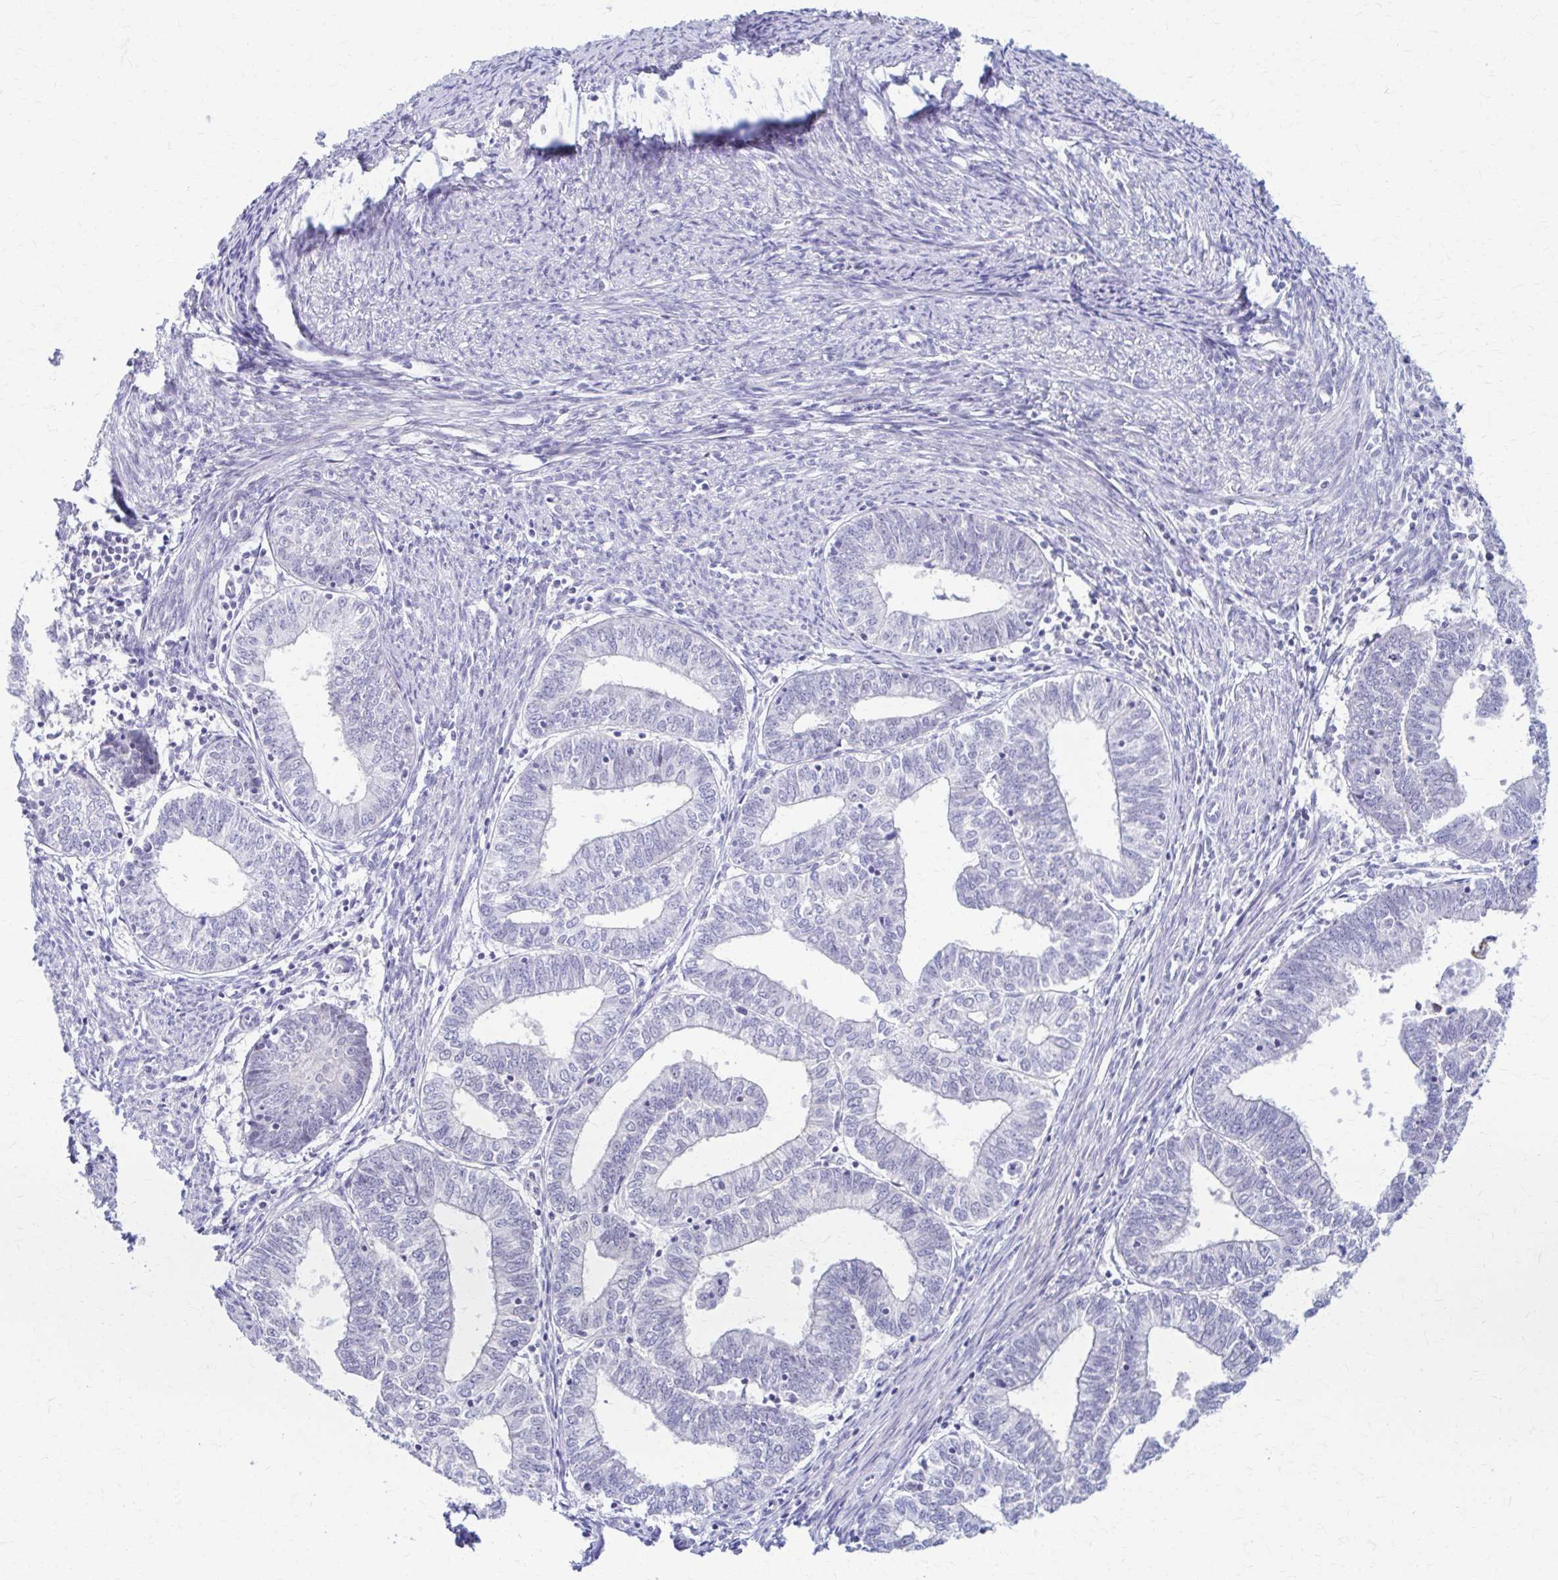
{"staining": {"intensity": "negative", "quantity": "none", "location": "none"}, "tissue": "endometrial cancer", "cell_type": "Tumor cells", "image_type": "cancer", "snomed": [{"axis": "morphology", "description": "Adenocarcinoma, NOS"}, {"axis": "topography", "description": "Endometrium"}], "caption": "This is an immunohistochemistry micrograph of human endometrial adenocarcinoma. There is no expression in tumor cells.", "gene": "RHOBTB2", "patient": {"sex": "female", "age": 61}}